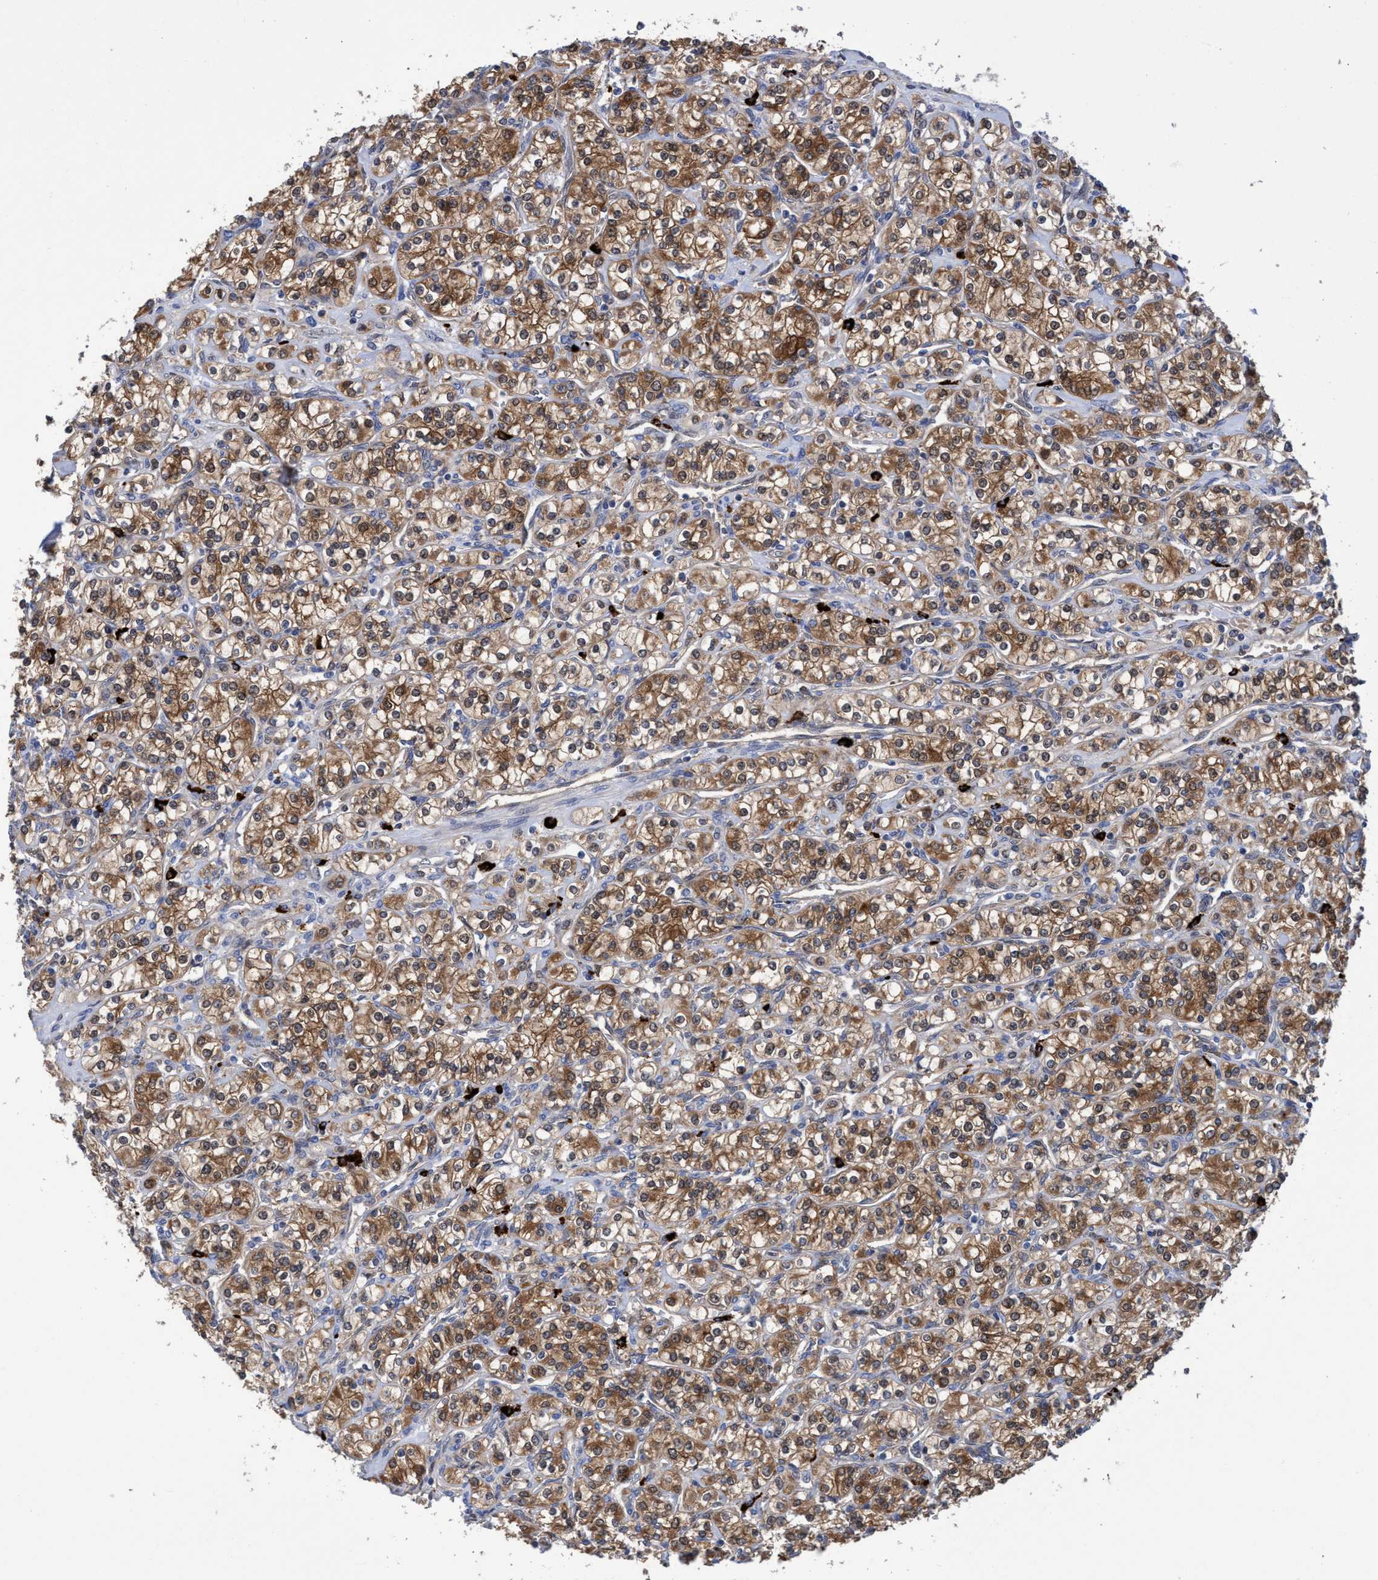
{"staining": {"intensity": "strong", "quantity": ">75%", "location": "cytoplasmic/membranous"}, "tissue": "renal cancer", "cell_type": "Tumor cells", "image_type": "cancer", "snomed": [{"axis": "morphology", "description": "Adenocarcinoma, NOS"}, {"axis": "topography", "description": "Kidney"}], "caption": "A photomicrograph of human renal cancer stained for a protein demonstrates strong cytoplasmic/membranous brown staining in tumor cells. The protein of interest is stained brown, and the nuclei are stained in blue (DAB (3,3'-diaminobenzidine) IHC with brightfield microscopy, high magnification).", "gene": "PNPO", "patient": {"sex": "male", "age": 77}}